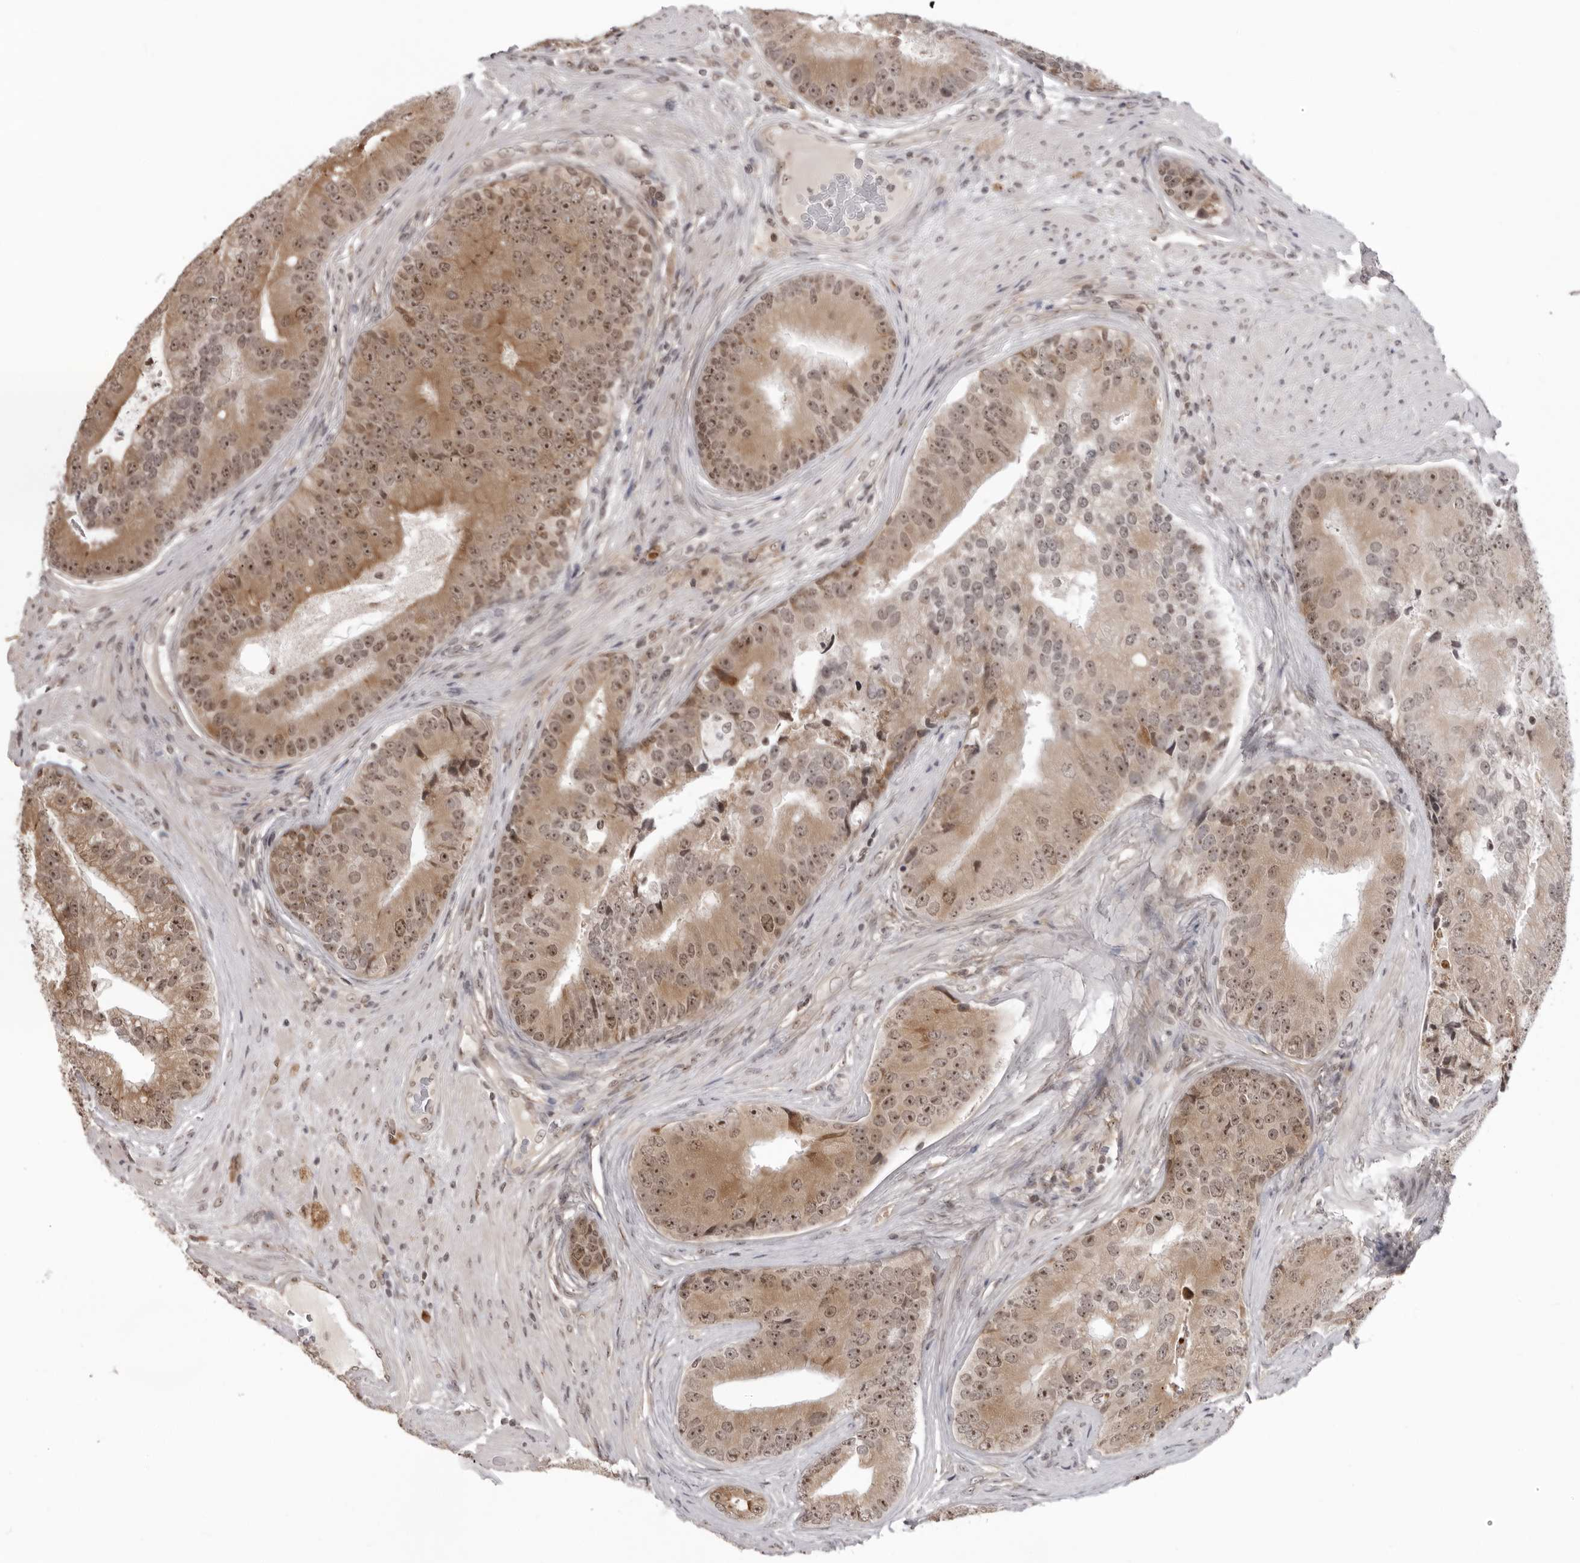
{"staining": {"intensity": "moderate", "quantity": ">75%", "location": "cytoplasmic/membranous,nuclear"}, "tissue": "prostate cancer", "cell_type": "Tumor cells", "image_type": "cancer", "snomed": [{"axis": "morphology", "description": "Adenocarcinoma, High grade"}, {"axis": "topography", "description": "Prostate"}], "caption": "Immunohistochemistry staining of prostate cancer (high-grade adenocarcinoma), which demonstrates medium levels of moderate cytoplasmic/membranous and nuclear staining in approximately >75% of tumor cells indicating moderate cytoplasmic/membranous and nuclear protein staining. The staining was performed using DAB (brown) for protein detection and nuclei were counterstained in hematoxylin (blue).", "gene": "EXOSC10", "patient": {"sex": "male", "age": 70}}